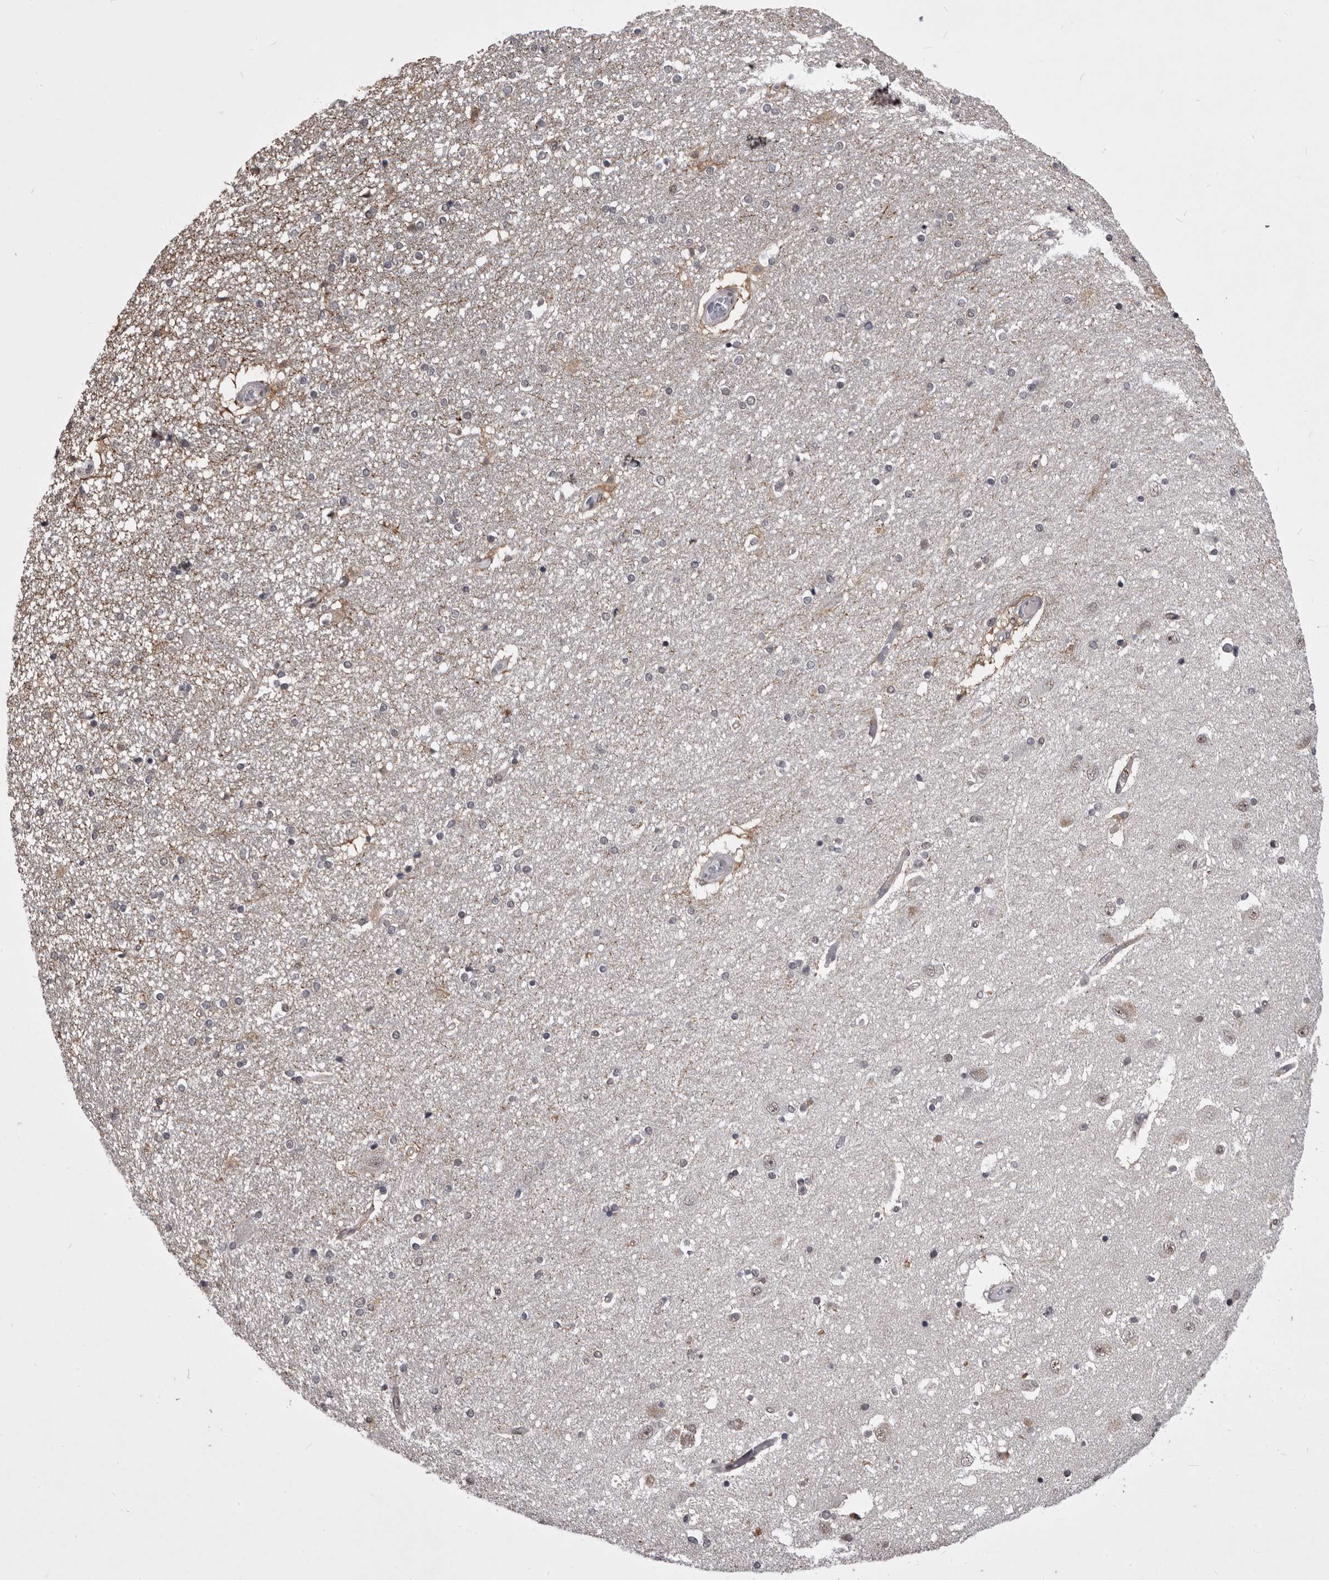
{"staining": {"intensity": "weak", "quantity": "<25%", "location": "cytoplasmic/membranous"}, "tissue": "hippocampus", "cell_type": "Glial cells", "image_type": "normal", "snomed": [{"axis": "morphology", "description": "Normal tissue, NOS"}, {"axis": "topography", "description": "Hippocampus"}], "caption": "High power microscopy micrograph of an immunohistochemistry micrograph of benign hippocampus, revealing no significant positivity in glial cells. (Stains: DAB (3,3'-diaminobenzidine) IHC with hematoxylin counter stain, Microscopy: brightfield microscopy at high magnification).", "gene": "PRPF3", "patient": {"sex": "female", "age": 54}}